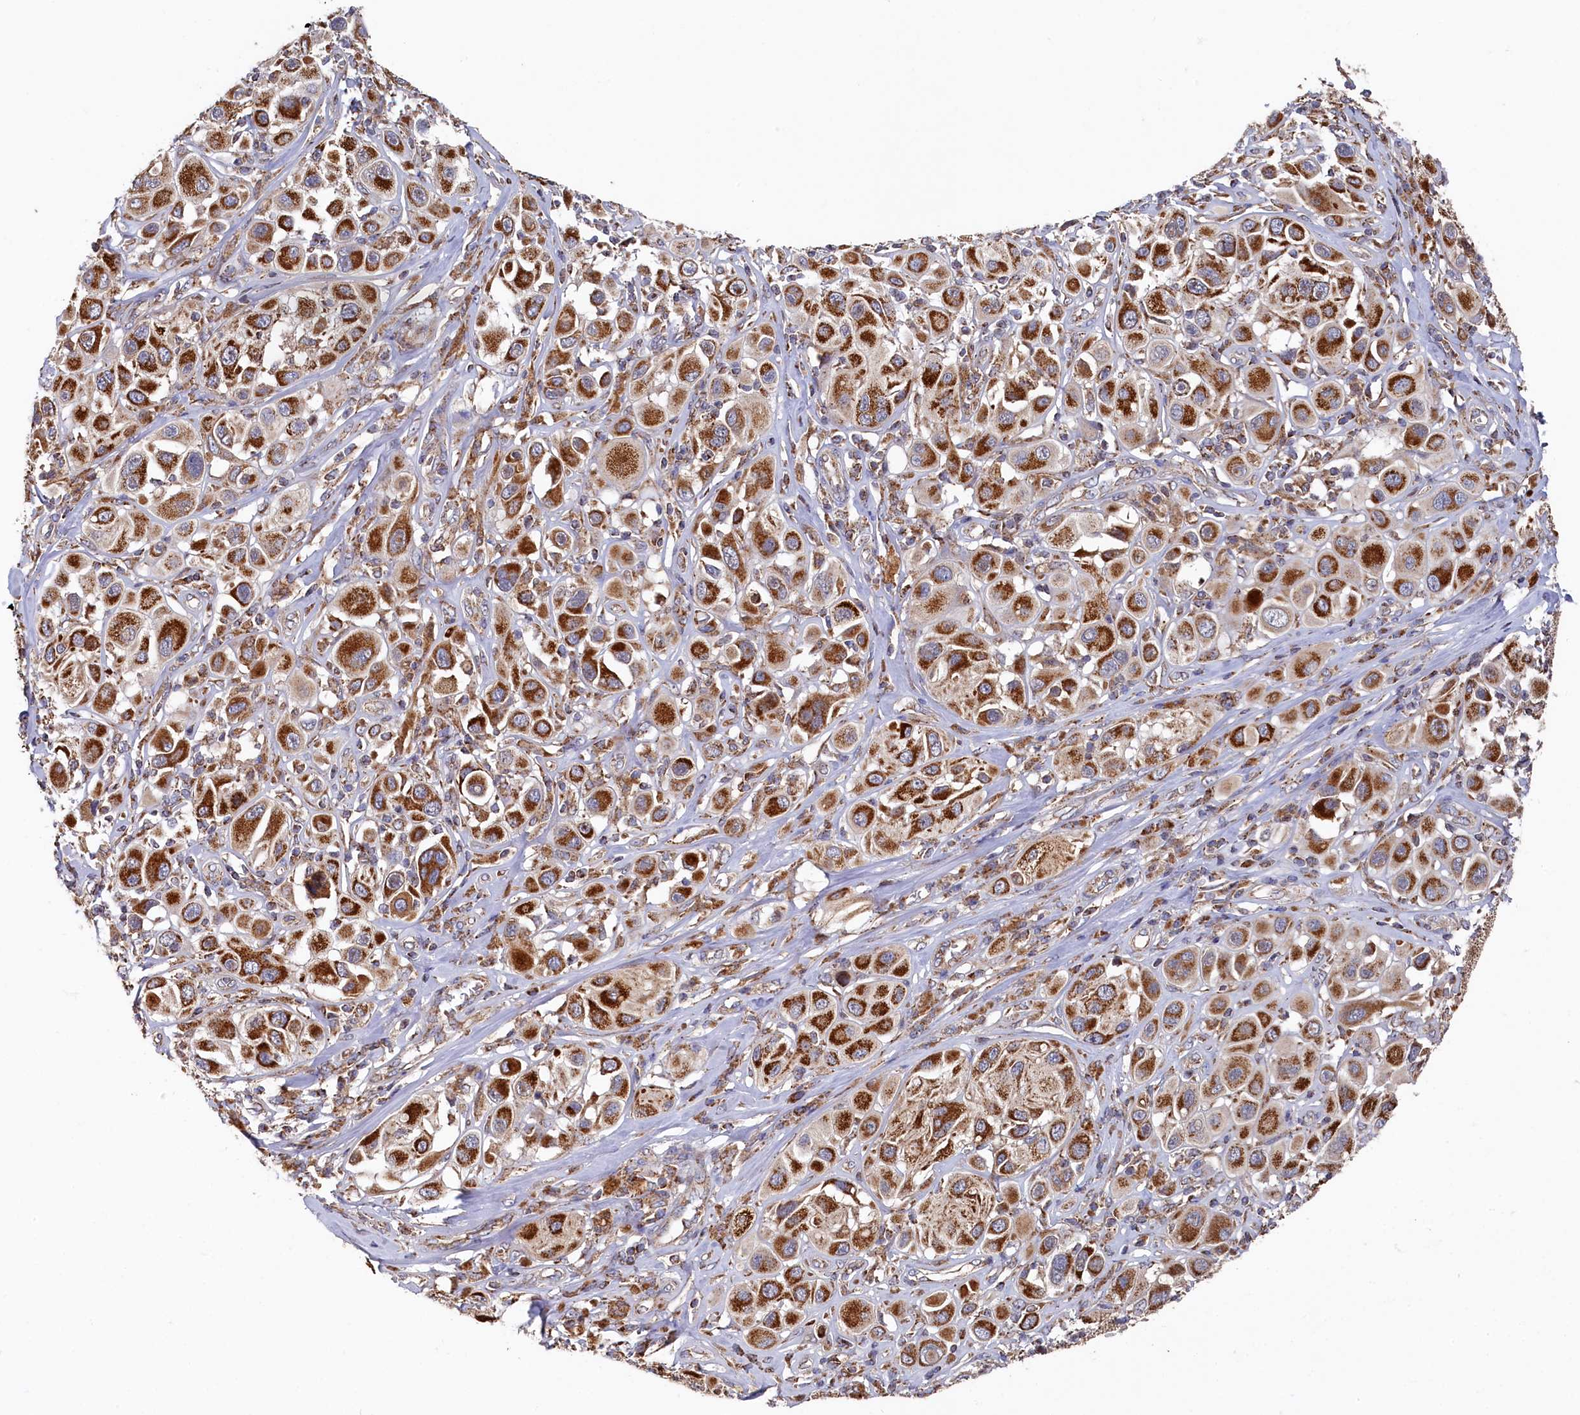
{"staining": {"intensity": "strong", "quantity": ">75%", "location": "cytoplasmic/membranous"}, "tissue": "melanoma", "cell_type": "Tumor cells", "image_type": "cancer", "snomed": [{"axis": "morphology", "description": "Malignant melanoma, Metastatic site"}, {"axis": "topography", "description": "Skin"}], "caption": "Tumor cells reveal high levels of strong cytoplasmic/membranous positivity in about >75% of cells in human malignant melanoma (metastatic site). The staining was performed using DAB (3,3'-diaminobenzidine), with brown indicating positive protein expression. Nuclei are stained blue with hematoxylin.", "gene": "HAUS2", "patient": {"sex": "male", "age": 41}}